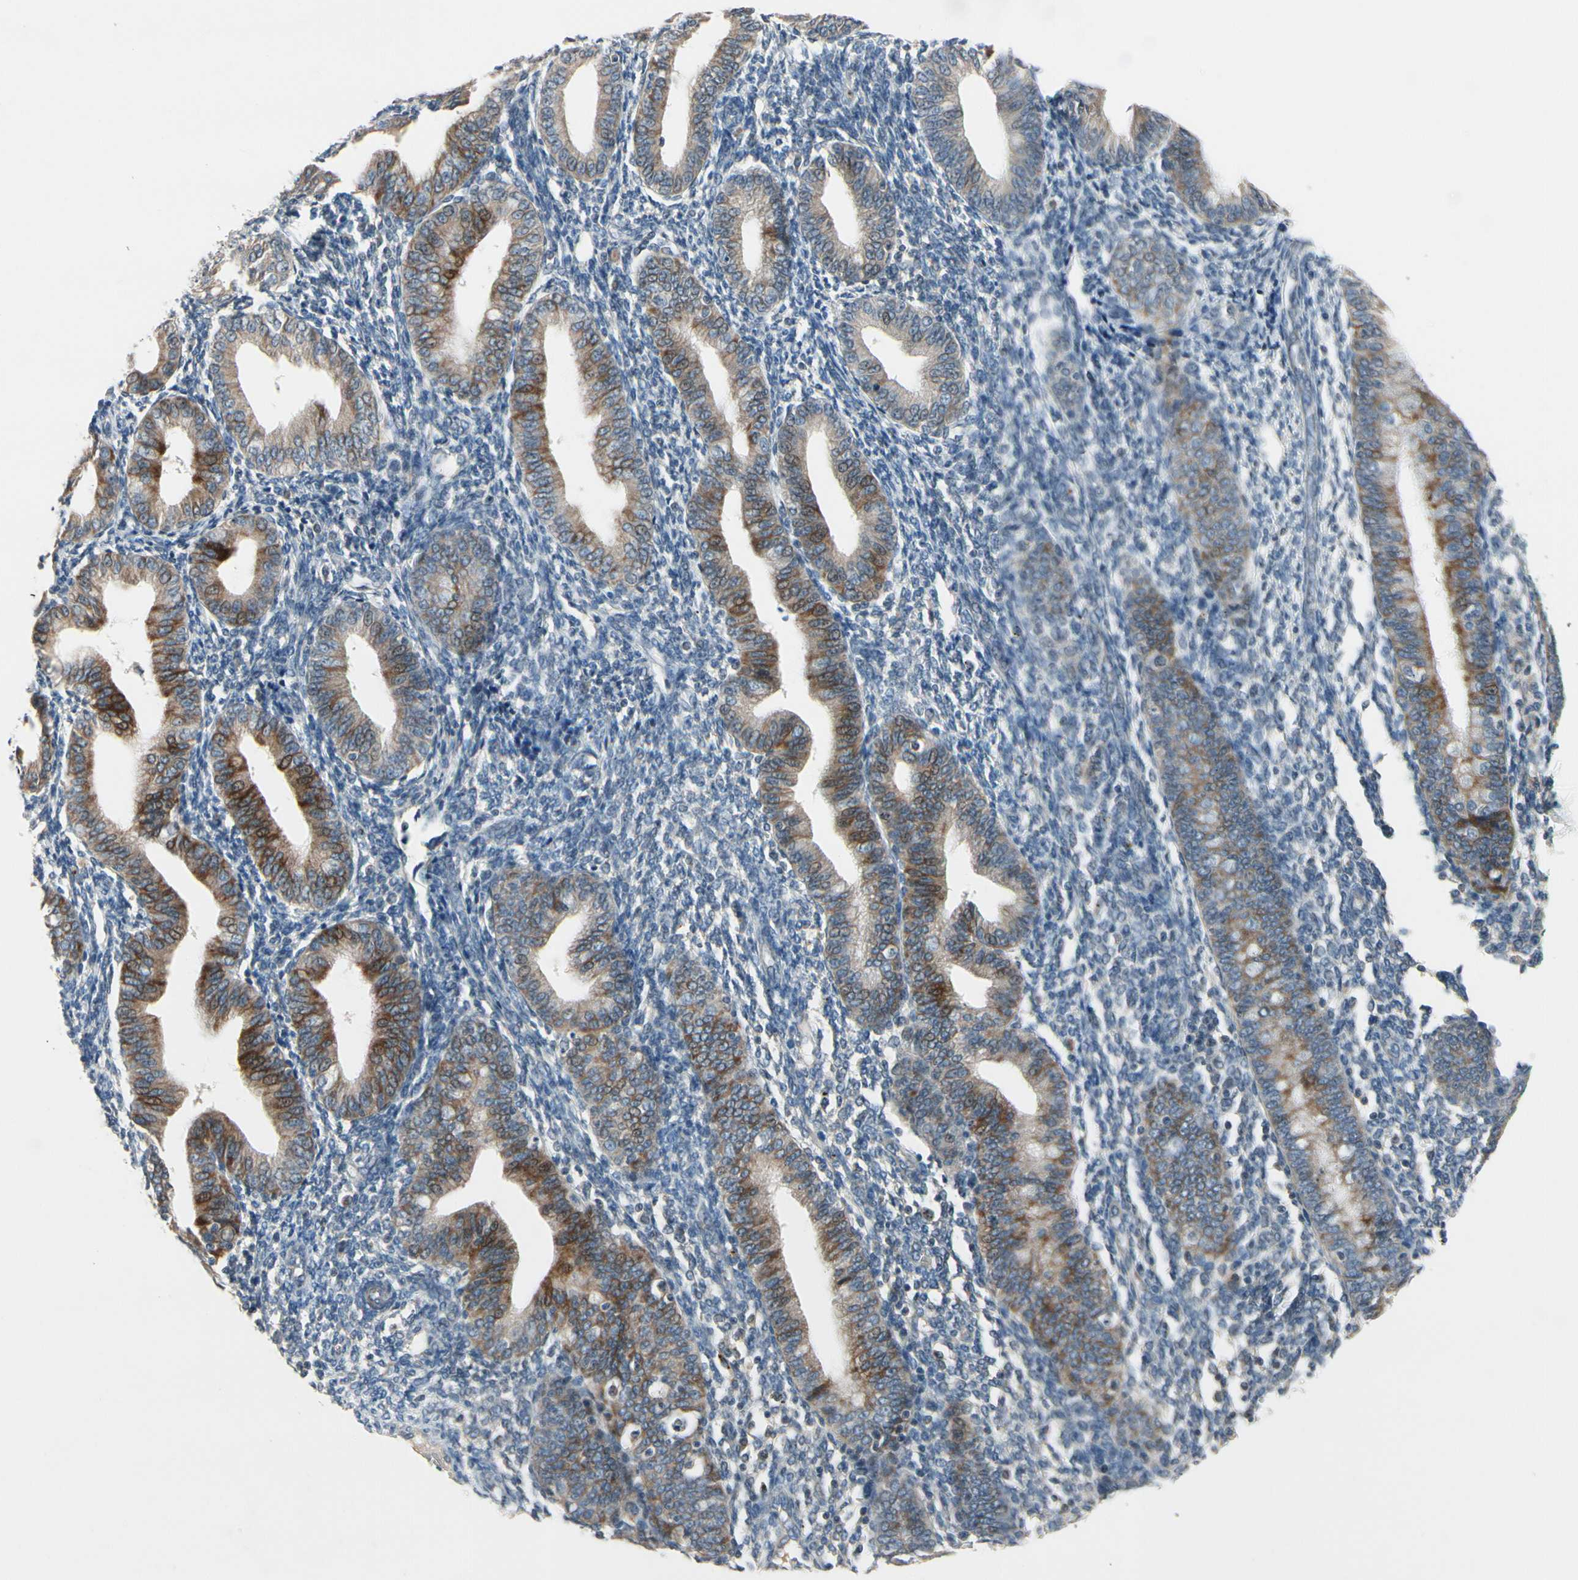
{"staining": {"intensity": "negative", "quantity": "none", "location": "none"}, "tissue": "endometrium", "cell_type": "Cells in endometrial stroma", "image_type": "normal", "snomed": [{"axis": "morphology", "description": "Normal tissue, NOS"}, {"axis": "topography", "description": "Endometrium"}], "caption": "Cells in endometrial stroma show no significant positivity in normal endometrium. (Brightfield microscopy of DAB (3,3'-diaminobenzidine) IHC at high magnification).", "gene": "PIP5K1B", "patient": {"sex": "female", "age": 61}}